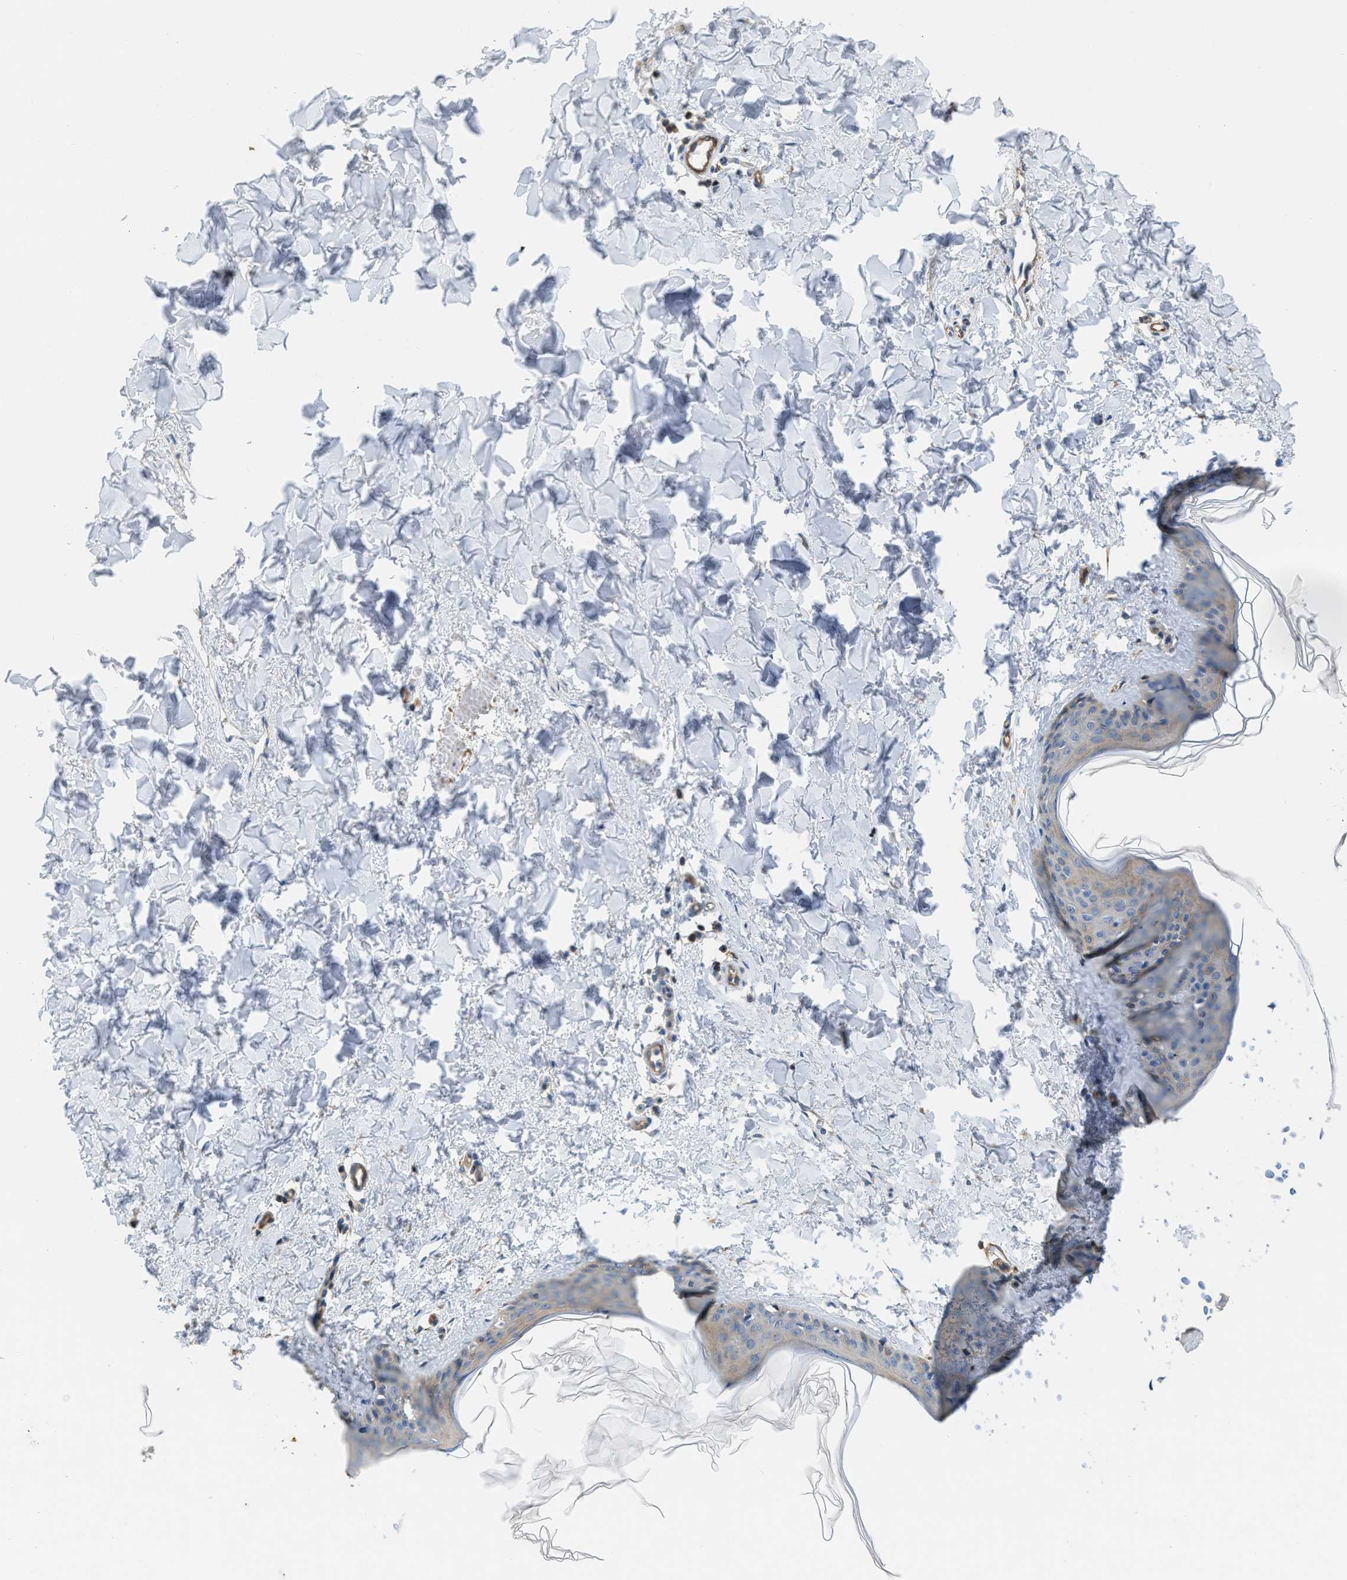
{"staining": {"intensity": "negative", "quantity": "none", "location": "none"}, "tissue": "skin", "cell_type": "Fibroblasts", "image_type": "normal", "snomed": [{"axis": "morphology", "description": "Normal tissue, NOS"}, {"axis": "topography", "description": "Skin"}], "caption": "Immunohistochemical staining of benign human skin reveals no significant positivity in fibroblasts.", "gene": "PFKP", "patient": {"sex": "female", "age": 17}}